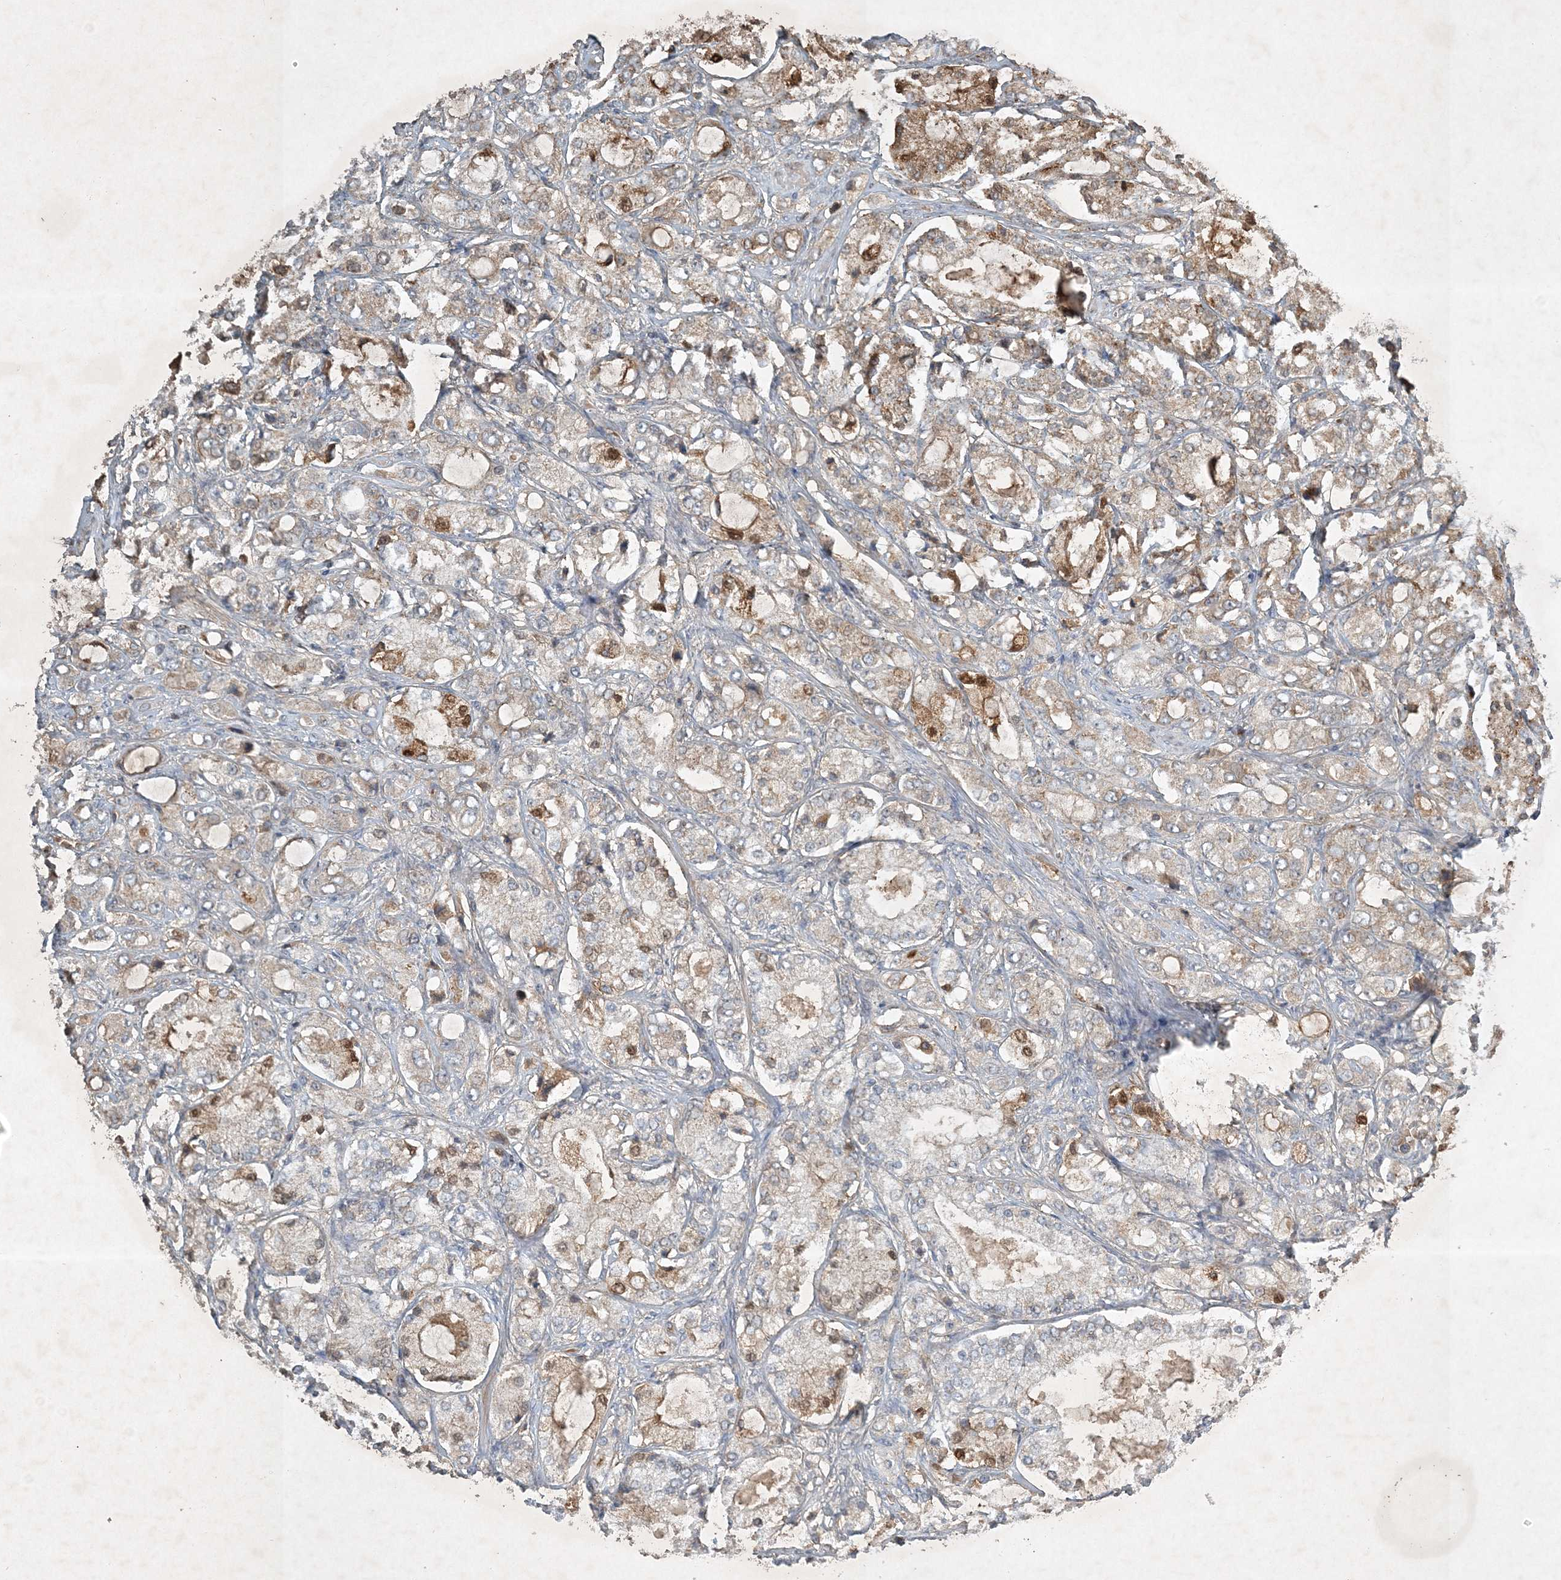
{"staining": {"intensity": "moderate", "quantity": "<25%", "location": "cytoplasmic/membranous"}, "tissue": "prostate cancer", "cell_type": "Tumor cells", "image_type": "cancer", "snomed": [{"axis": "morphology", "description": "Adenocarcinoma, High grade"}, {"axis": "topography", "description": "Prostate"}], "caption": "Immunohistochemistry (DAB (3,3'-diaminobenzidine)) staining of human prostate cancer (adenocarcinoma (high-grade)) shows moderate cytoplasmic/membranous protein expression in about <25% of tumor cells.", "gene": "TNFAIP6", "patient": {"sex": "male", "age": 65}}